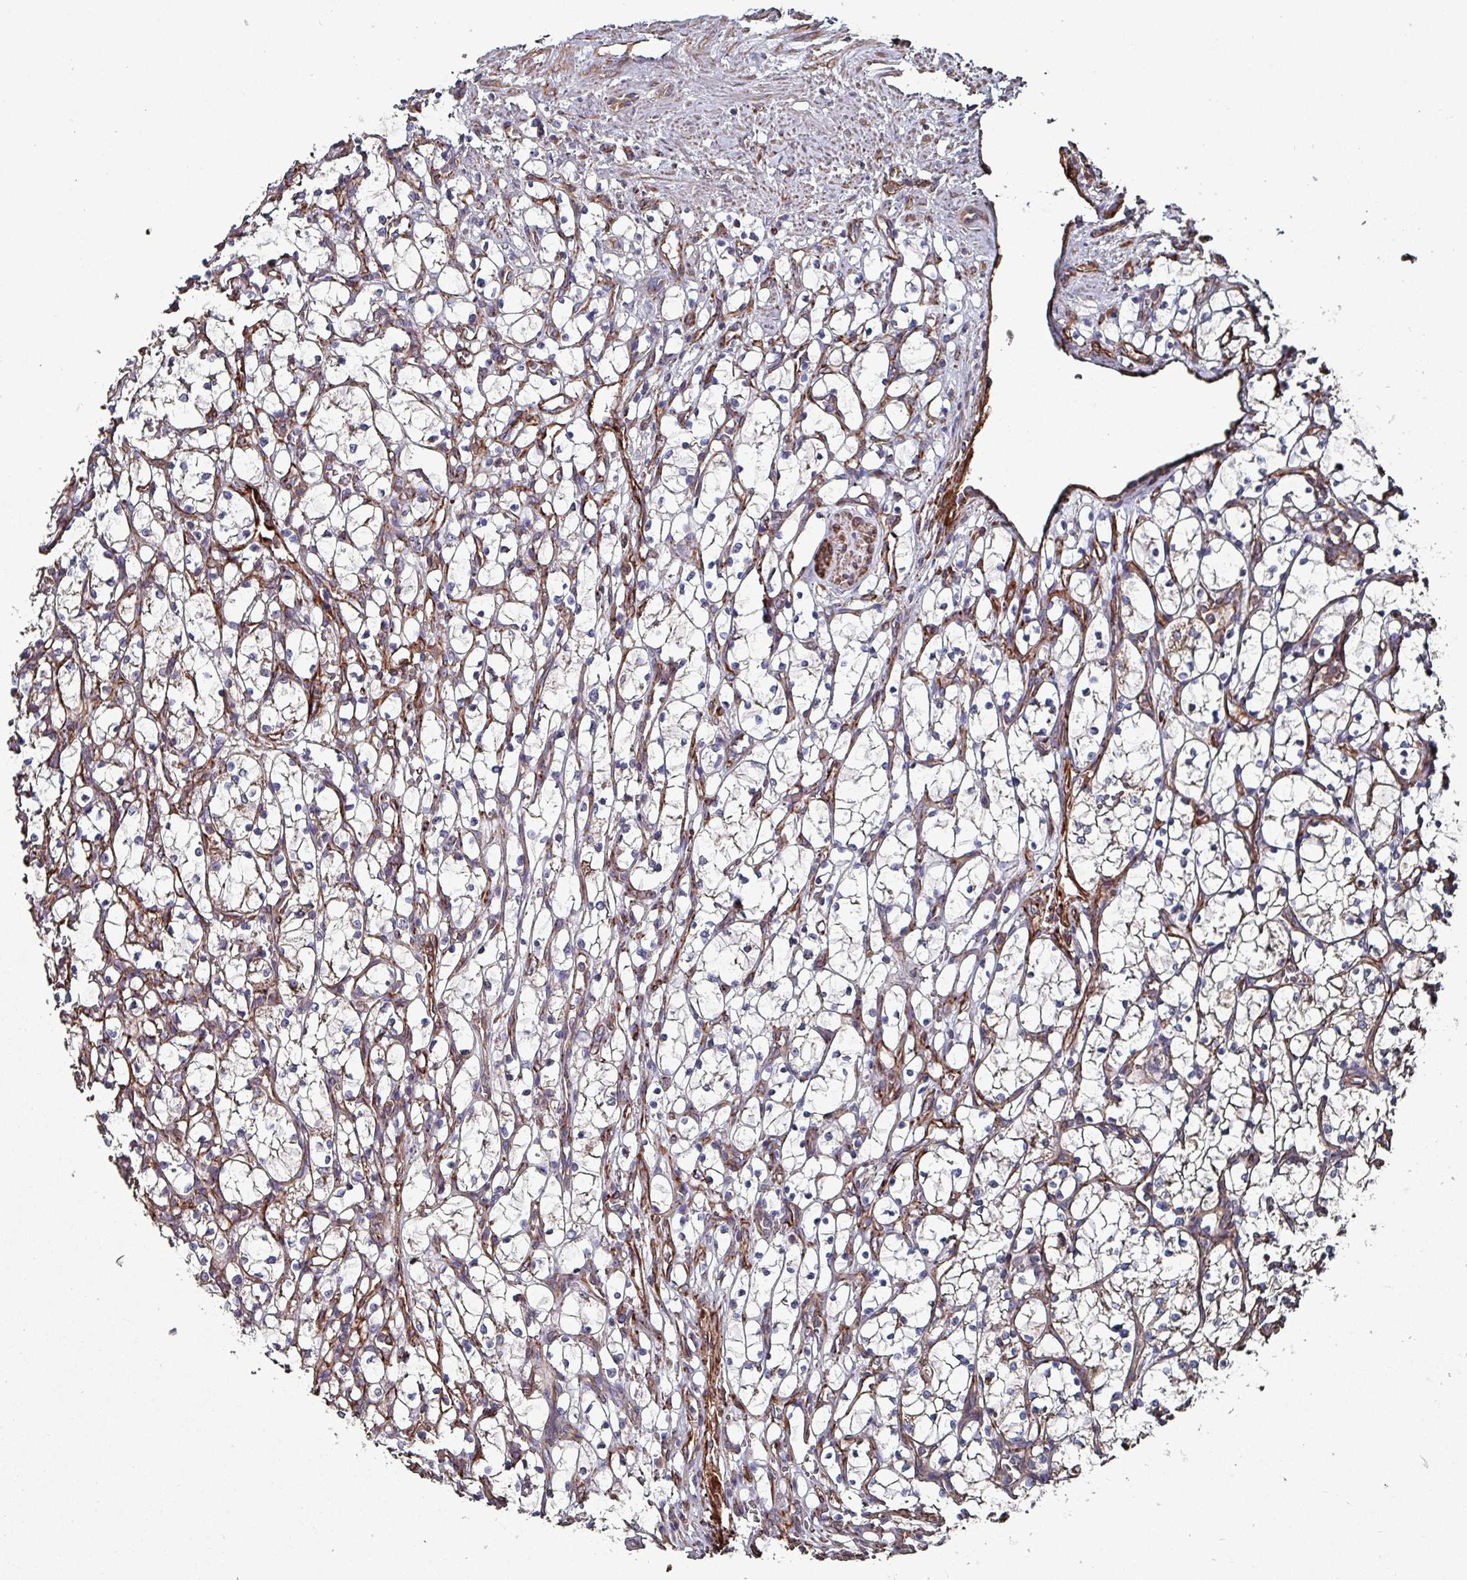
{"staining": {"intensity": "negative", "quantity": "none", "location": "none"}, "tissue": "renal cancer", "cell_type": "Tumor cells", "image_type": "cancer", "snomed": [{"axis": "morphology", "description": "Adenocarcinoma, NOS"}, {"axis": "topography", "description": "Kidney"}], "caption": "This image is of adenocarcinoma (renal) stained with IHC to label a protein in brown with the nuclei are counter-stained blue. There is no expression in tumor cells.", "gene": "ANO10", "patient": {"sex": "female", "age": 69}}